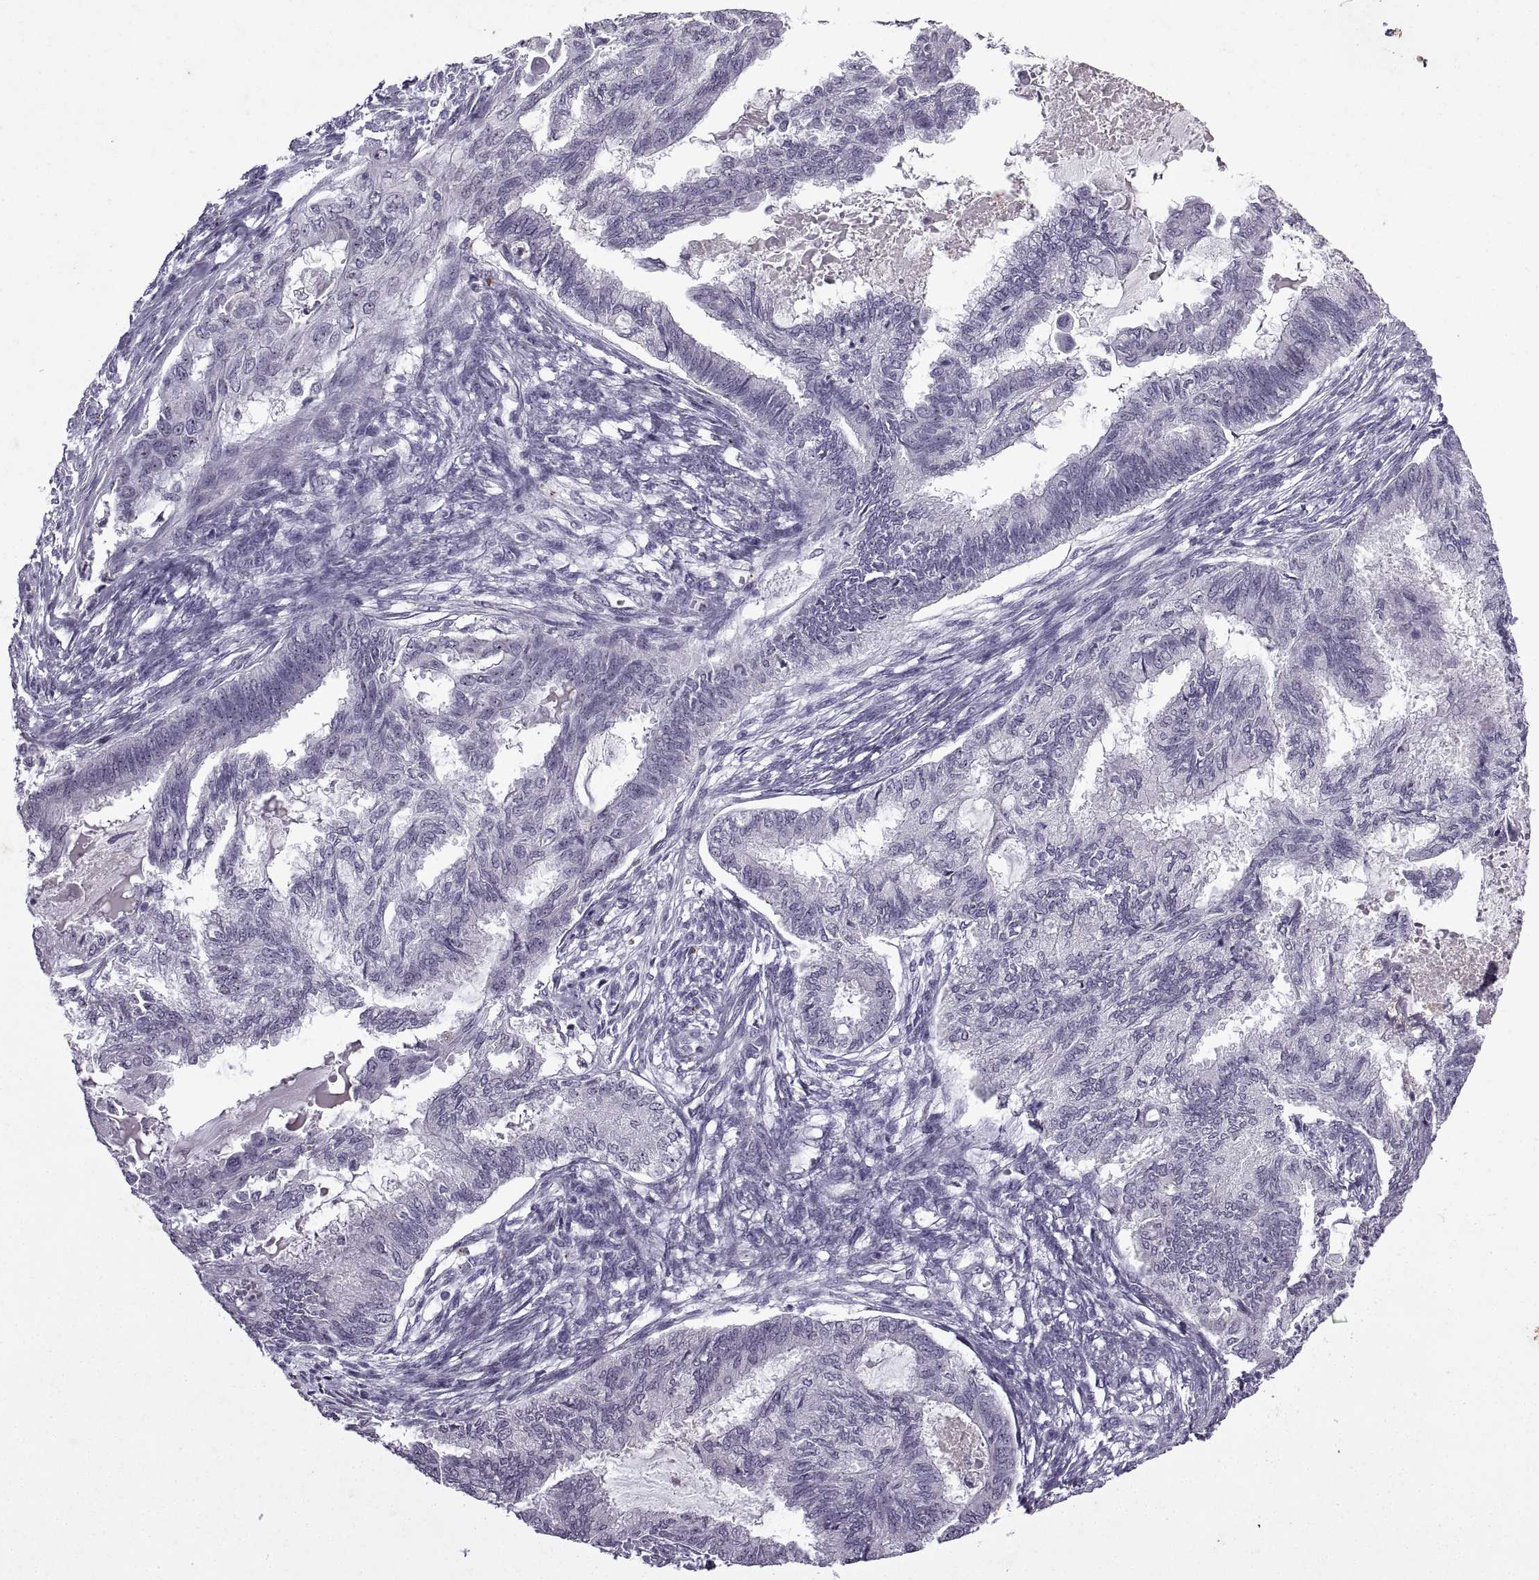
{"staining": {"intensity": "negative", "quantity": "none", "location": "none"}, "tissue": "endometrial cancer", "cell_type": "Tumor cells", "image_type": "cancer", "snomed": [{"axis": "morphology", "description": "Adenocarcinoma, NOS"}, {"axis": "topography", "description": "Endometrium"}], "caption": "DAB (3,3'-diaminobenzidine) immunohistochemical staining of endometrial cancer (adenocarcinoma) demonstrates no significant positivity in tumor cells. (Immunohistochemistry (ihc), brightfield microscopy, high magnification).", "gene": "SINHCAF", "patient": {"sex": "female", "age": 86}}